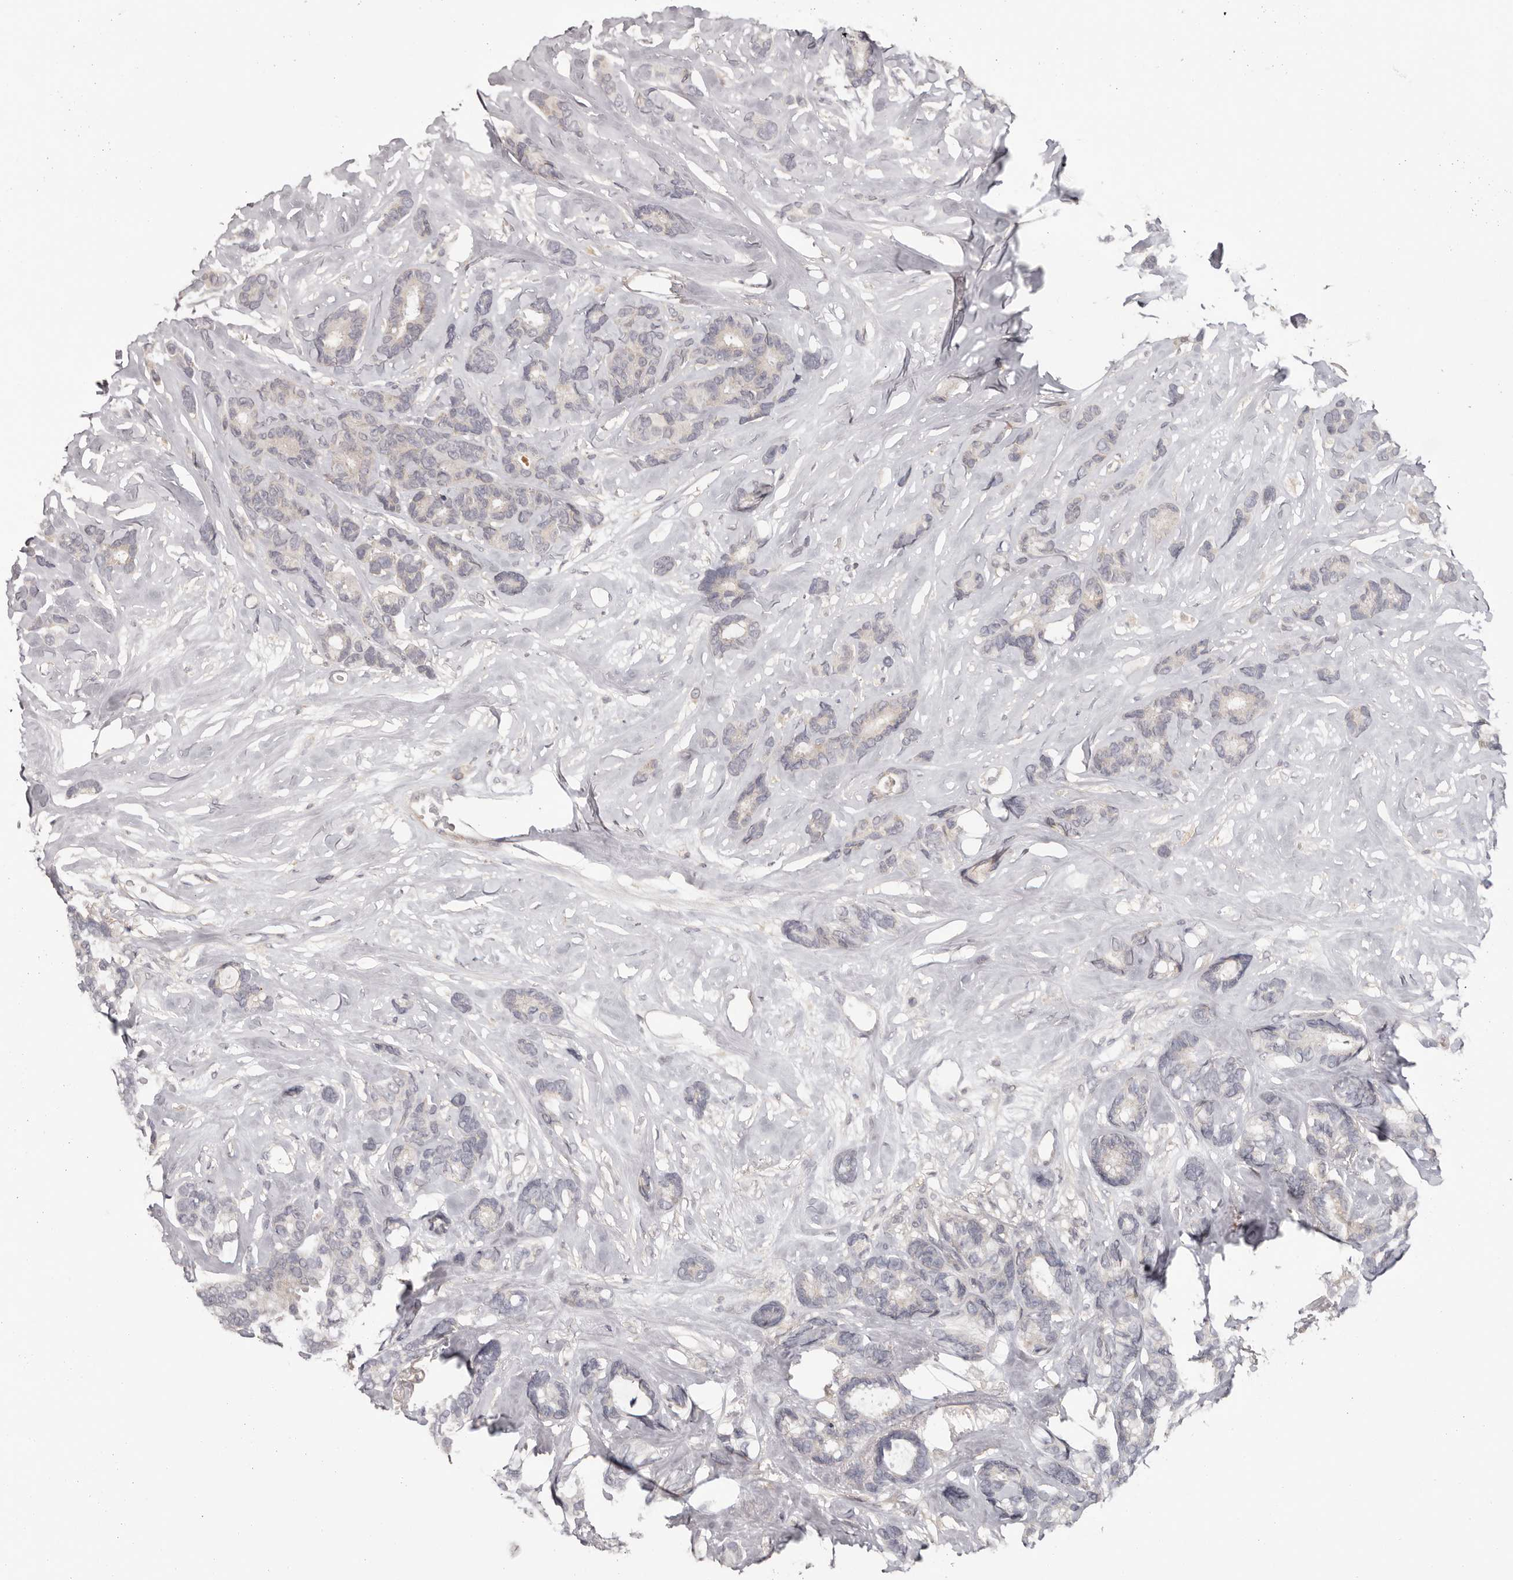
{"staining": {"intensity": "negative", "quantity": "none", "location": "none"}, "tissue": "breast cancer", "cell_type": "Tumor cells", "image_type": "cancer", "snomed": [{"axis": "morphology", "description": "Duct carcinoma"}, {"axis": "topography", "description": "Breast"}], "caption": "There is no significant positivity in tumor cells of breast cancer (intraductal carcinoma).", "gene": "ANKRD44", "patient": {"sex": "female", "age": 87}}